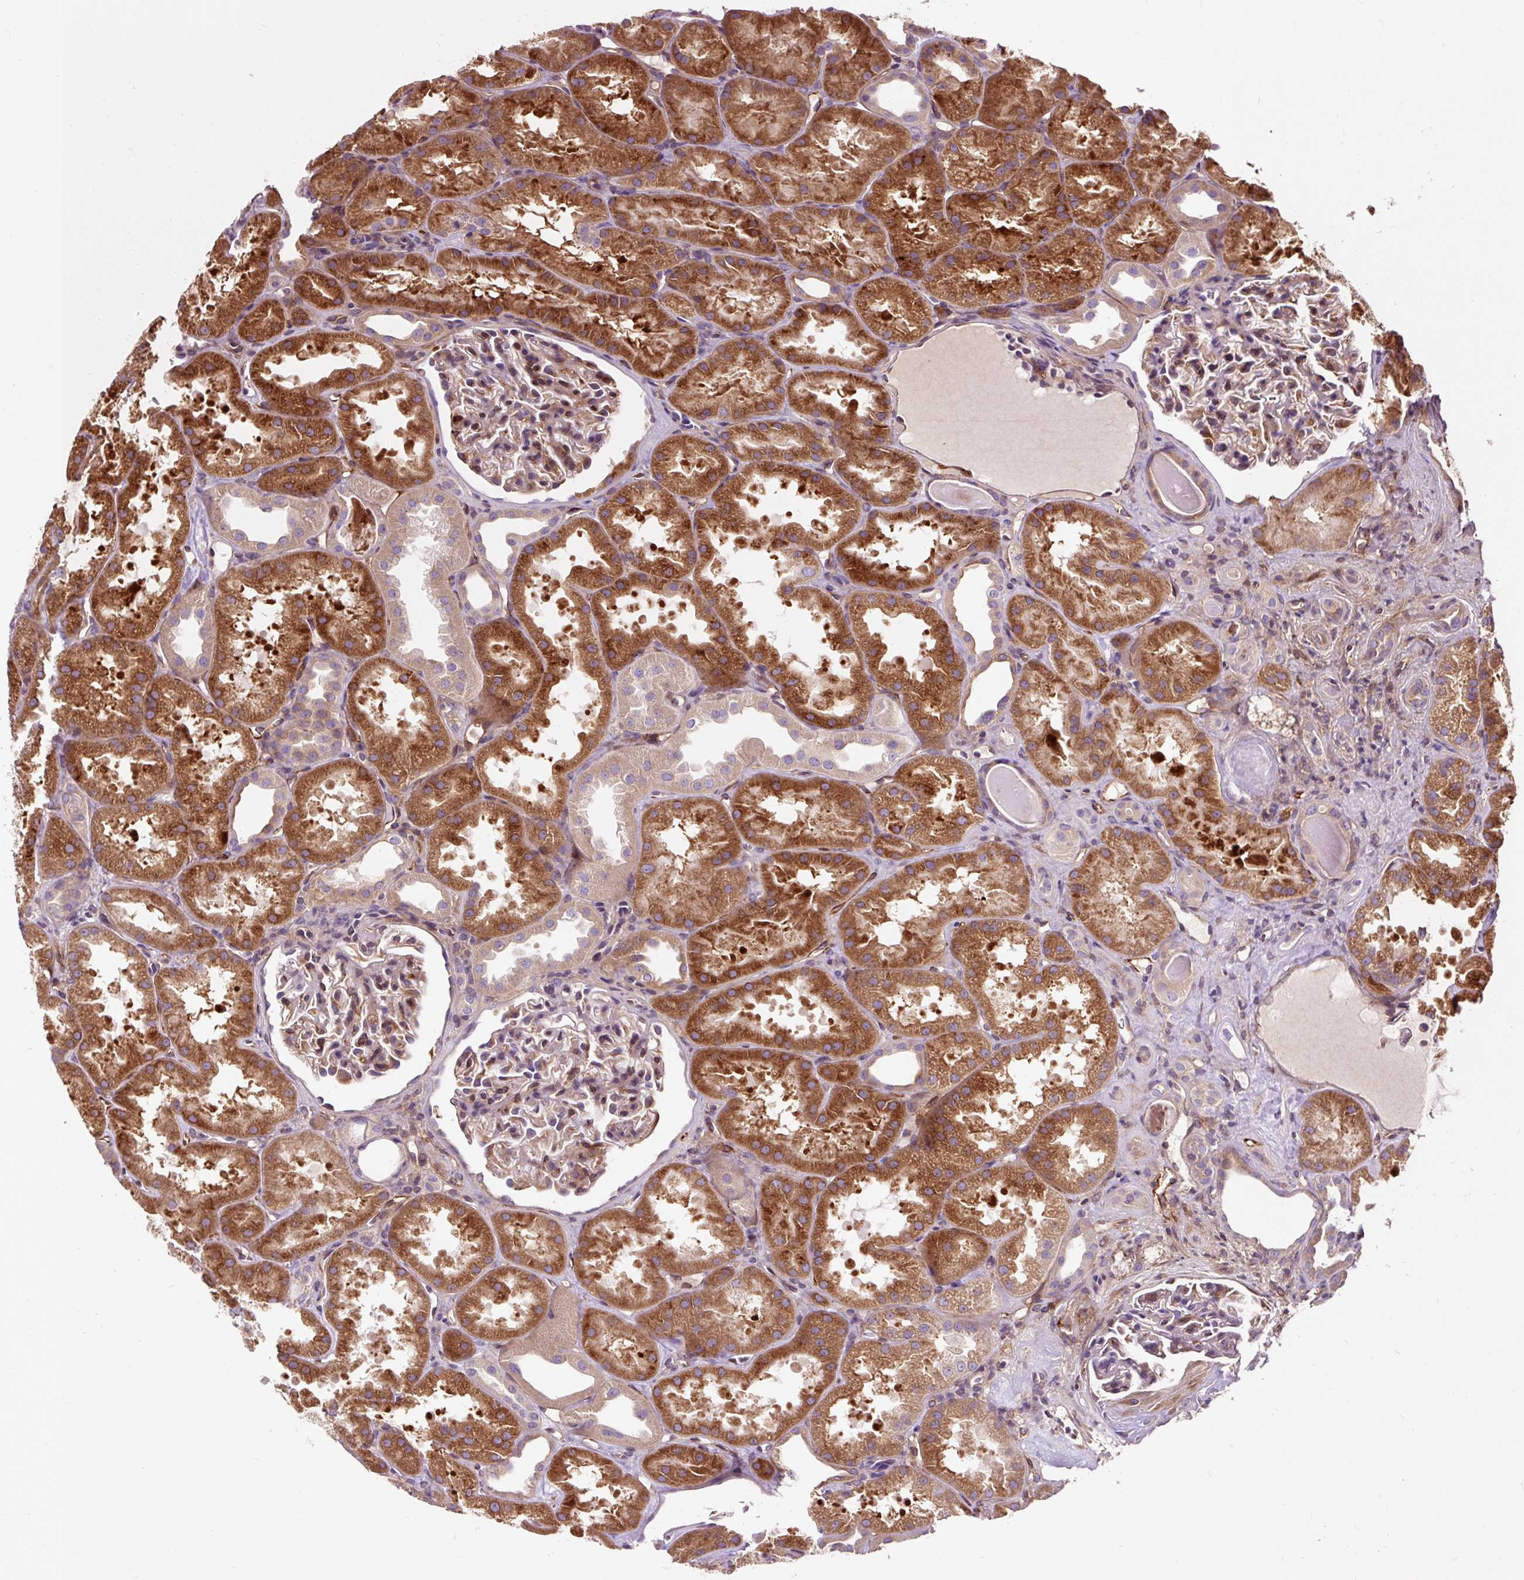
{"staining": {"intensity": "moderate", "quantity": ">75%", "location": "cytoplasmic/membranous"}, "tissue": "kidney", "cell_type": "Cells in glomeruli", "image_type": "normal", "snomed": [{"axis": "morphology", "description": "Normal tissue, NOS"}, {"axis": "topography", "description": "Kidney"}], "caption": "Cells in glomeruli show moderate cytoplasmic/membranous positivity in approximately >75% of cells in benign kidney. (IHC, brightfield microscopy, high magnification).", "gene": "PCDHGB3", "patient": {"sex": "male", "age": 61}}